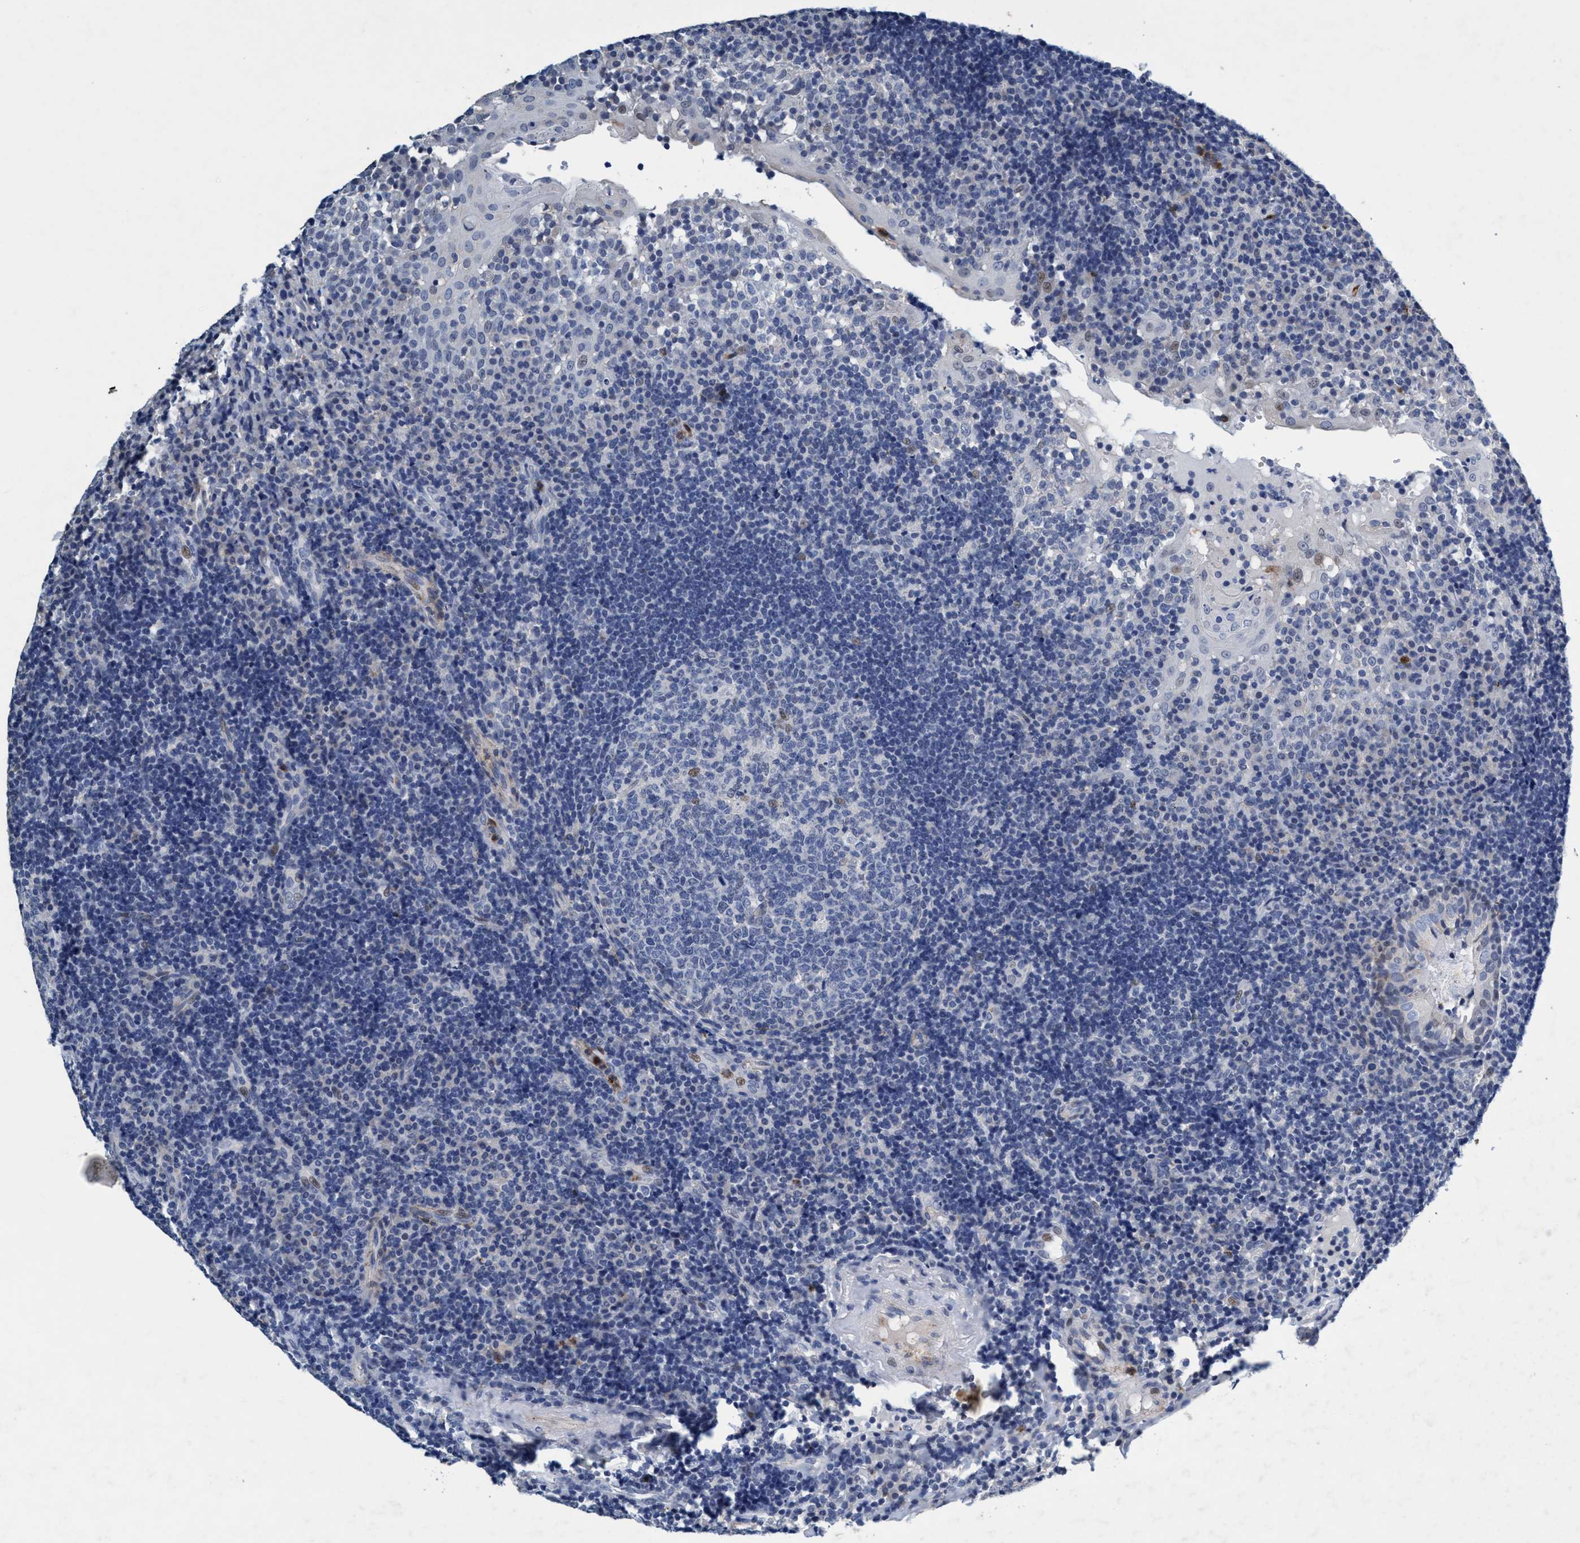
{"staining": {"intensity": "negative", "quantity": "none", "location": "none"}, "tissue": "tonsil", "cell_type": "Germinal center cells", "image_type": "normal", "snomed": [{"axis": "morphology", "description": "Normal tissue, NOS"}, {"axis": "topography", "description": "Tonsil"}], "caption": "Protein analysis of normal tonsil displays no significant expression in germinal center cells. (Immunohistochemistry, brightfield microscopy, high magnification).", "gene": "GRB14", "patient": {"sex": "female", "age": 40}}